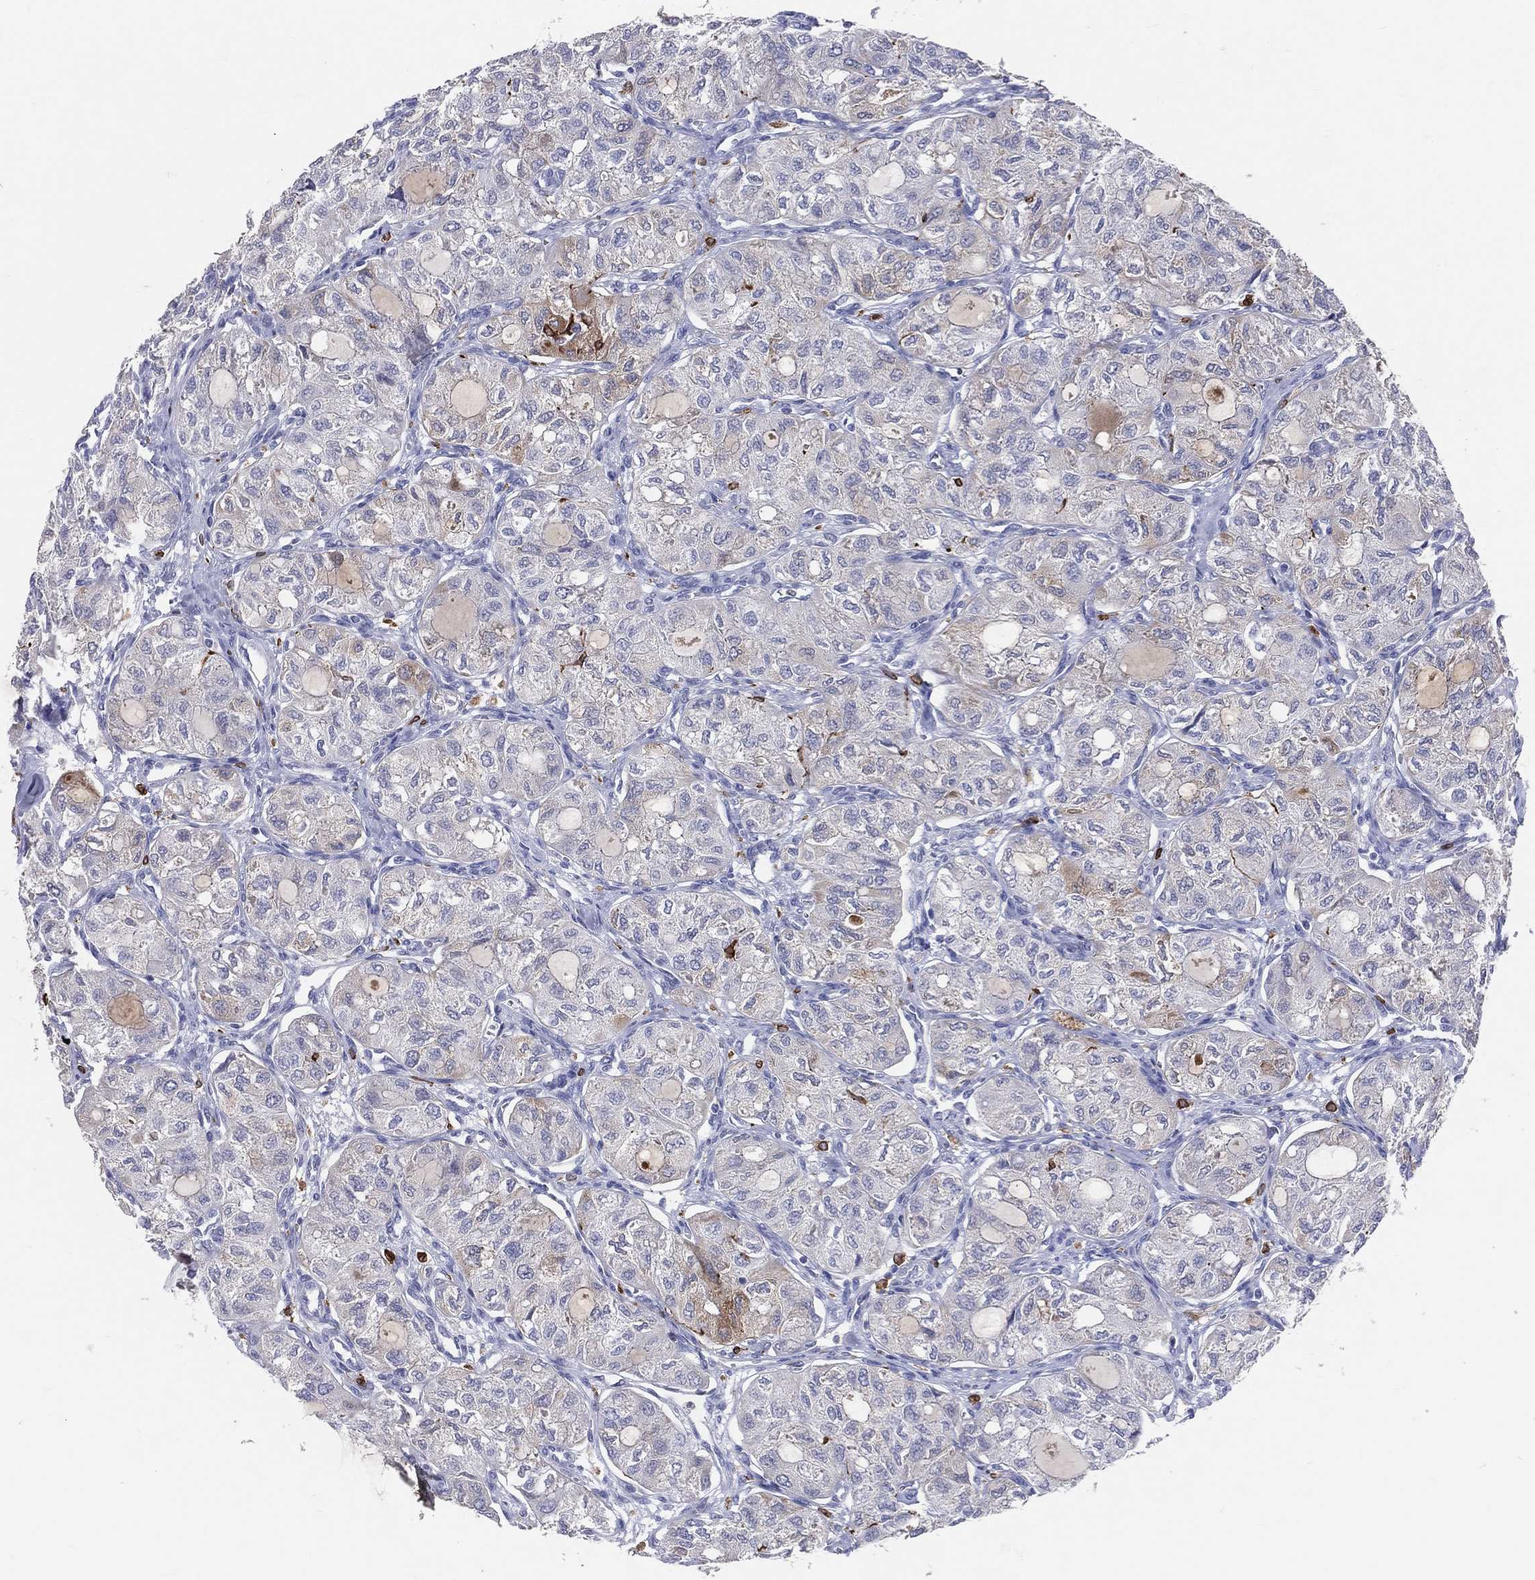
{"staining": {"intensity": "negative", "quantity": "none", "location": "none"}, "tissue": "thyroid cancer", "cell_type": "Tumor cells", "image_type": "cancer", "snomed": [{"axis": "morphology", "description": "Follicular adenoma carcinoma, NOS"}, {"axis": "topography", "description": "Thyroid gland"}], "caption": "A high-resolution image shows immunohistochemistry staining of thyroid follicular adenoma carcinoma, which exhibits no significant expression in tumor cells.", "gene": "CD74", "patient": {"sex": "male", "age": 75}}